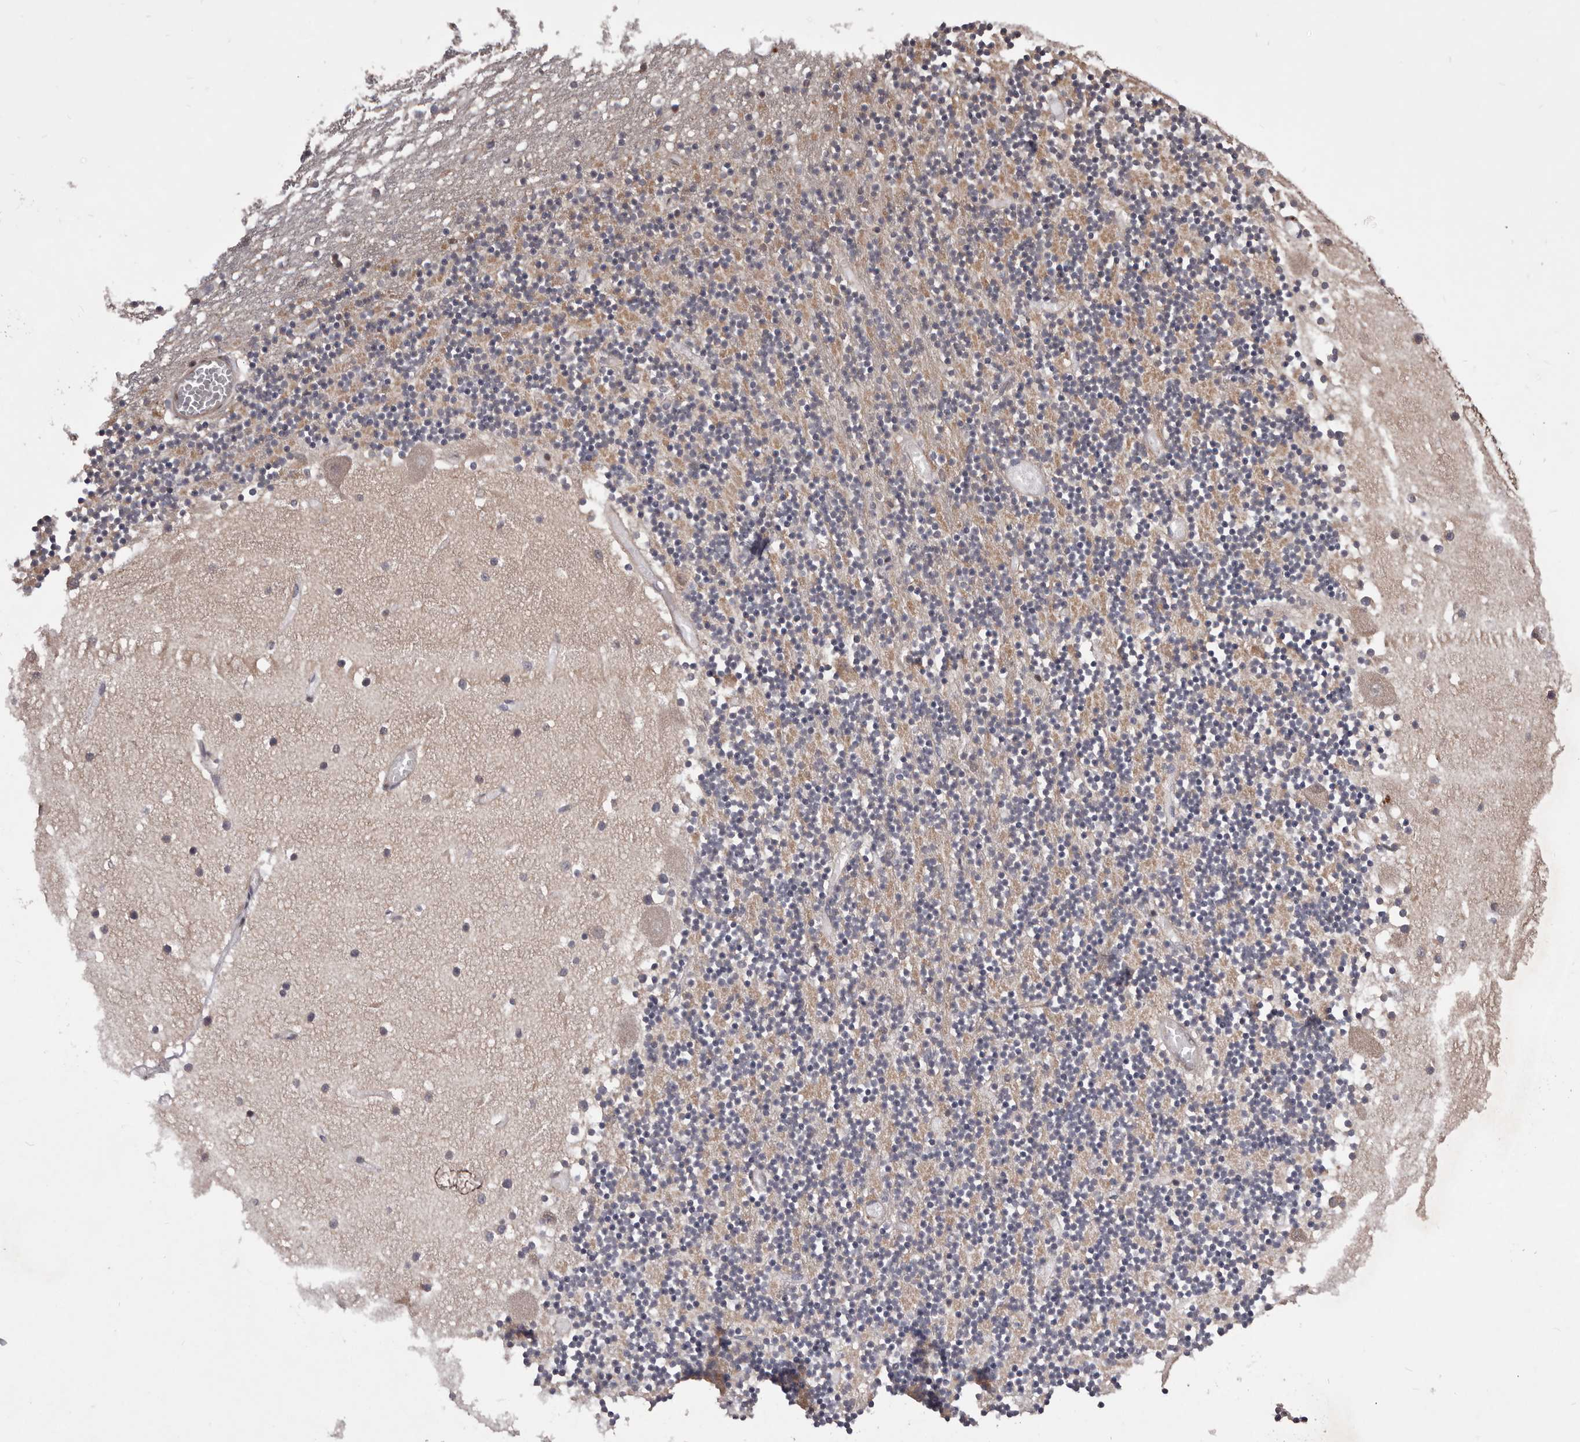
{"staining": {"intensity": "weak", "quantity": "<25%", "location": "cytoplasmic/membranous"}, "tissue": "cerebellum", "cell_type": "Cells in granular layer", "image_type": "normal", "snomed": [{"axis": "morphology", "description": "Normal tissue, NOS"}, {"axis": "topography", "description": "Cerebellum"}], "caption": "IHC image of unremarkable cerebellum: human cerebellum stained with DAB demonstrates no significant protein staining in cells in granular layer.", "gene": "CELF3", "patient": {"sex": "female", "age": 28}}